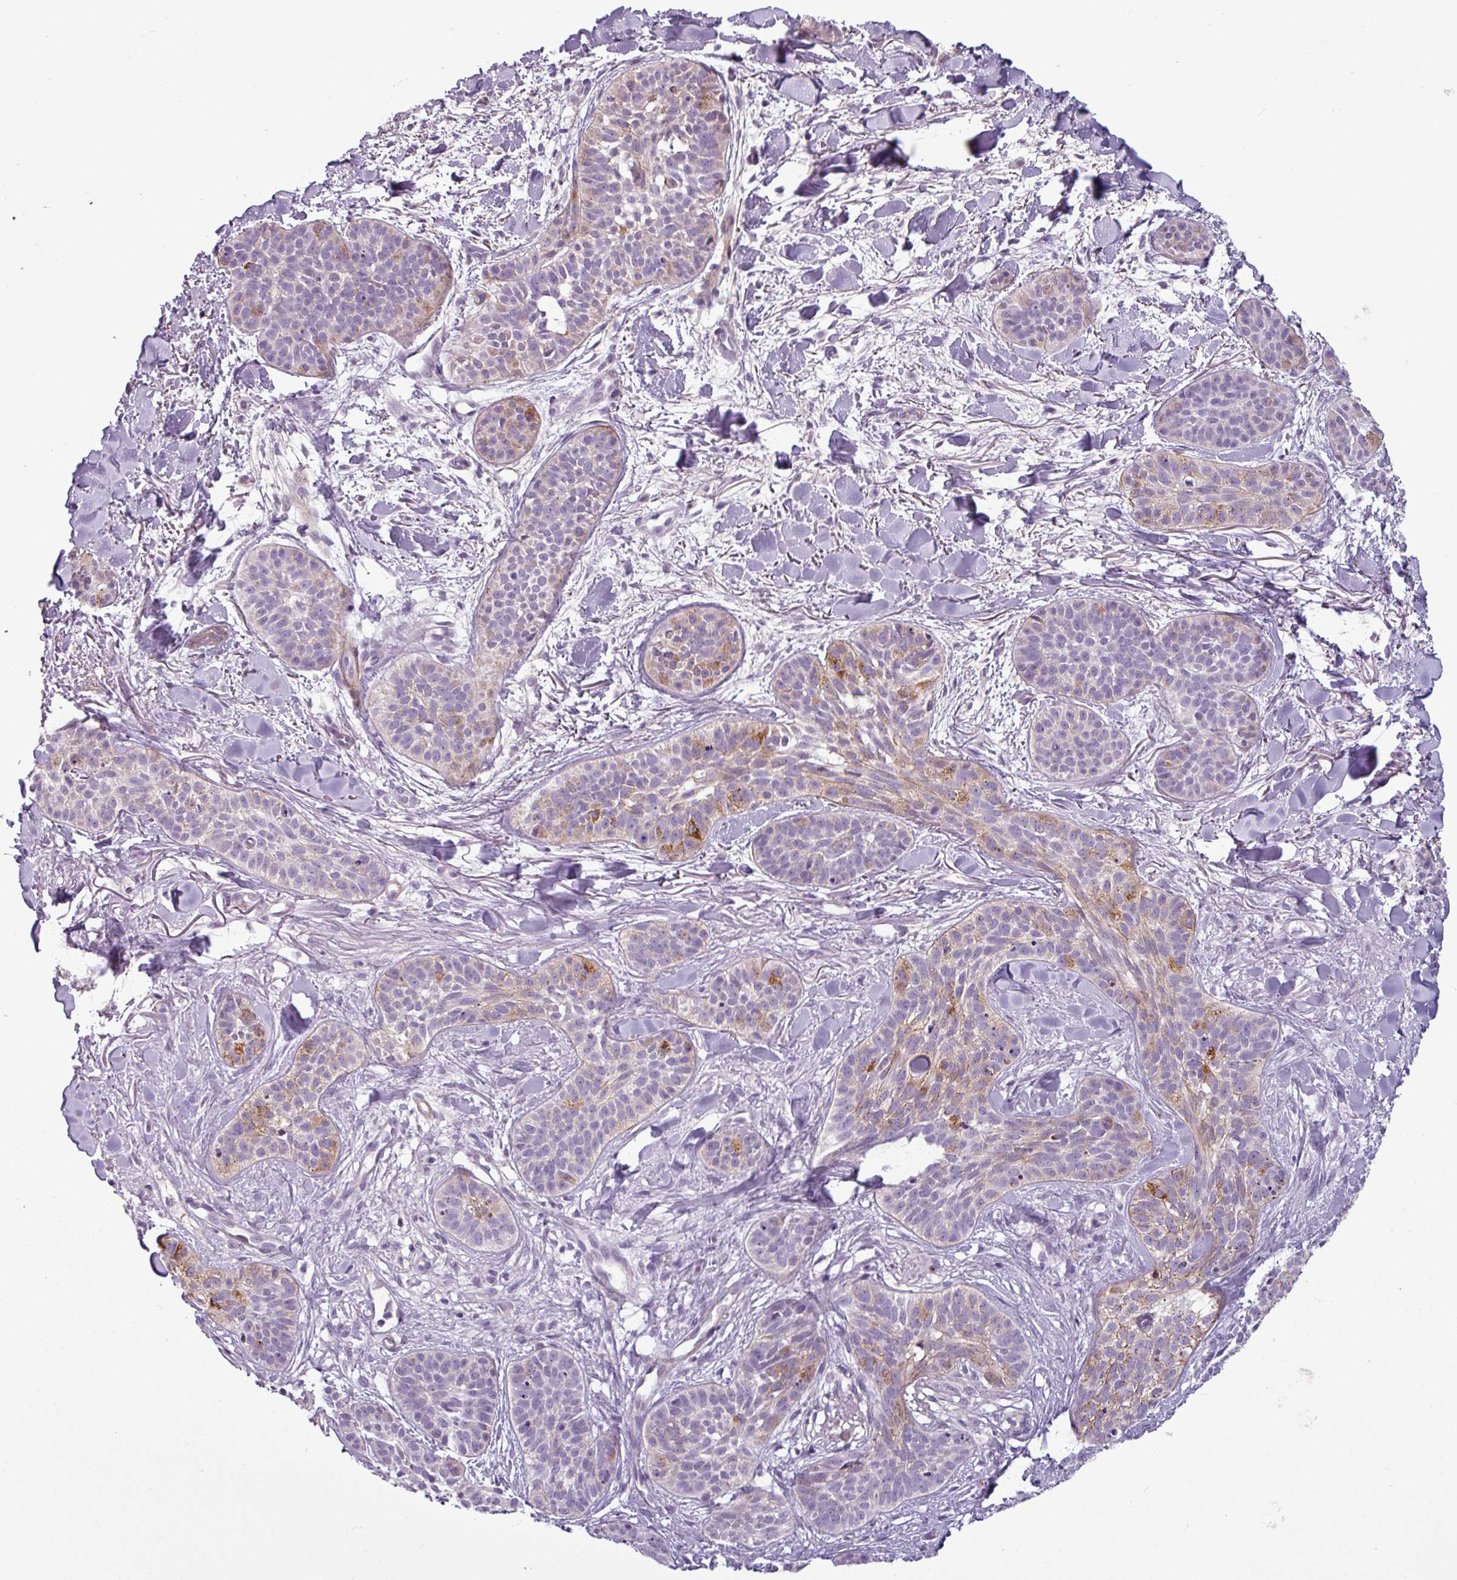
{"staining": {"intensity": "moderate", "quantity": "<25%", "location": "cytoplasmic/membranous"}, "tissue": "skin cancer", "cell_type": "Tumor cells", "image_type": "cancer", "snomed": [{"axis": "morphology", "description": "Basal cell carcinoma"}, {"axis": "topography", "description": "Skin"}], "caption": "Immunohistochemistry of human skin basal cell carcinoma exhibits low levels of moderate cytoplasmic/membranous positivity in approximately <25% of tumor cells.", "gene": "ATP10A", "patient": {"sex": "male", "age": 52}}